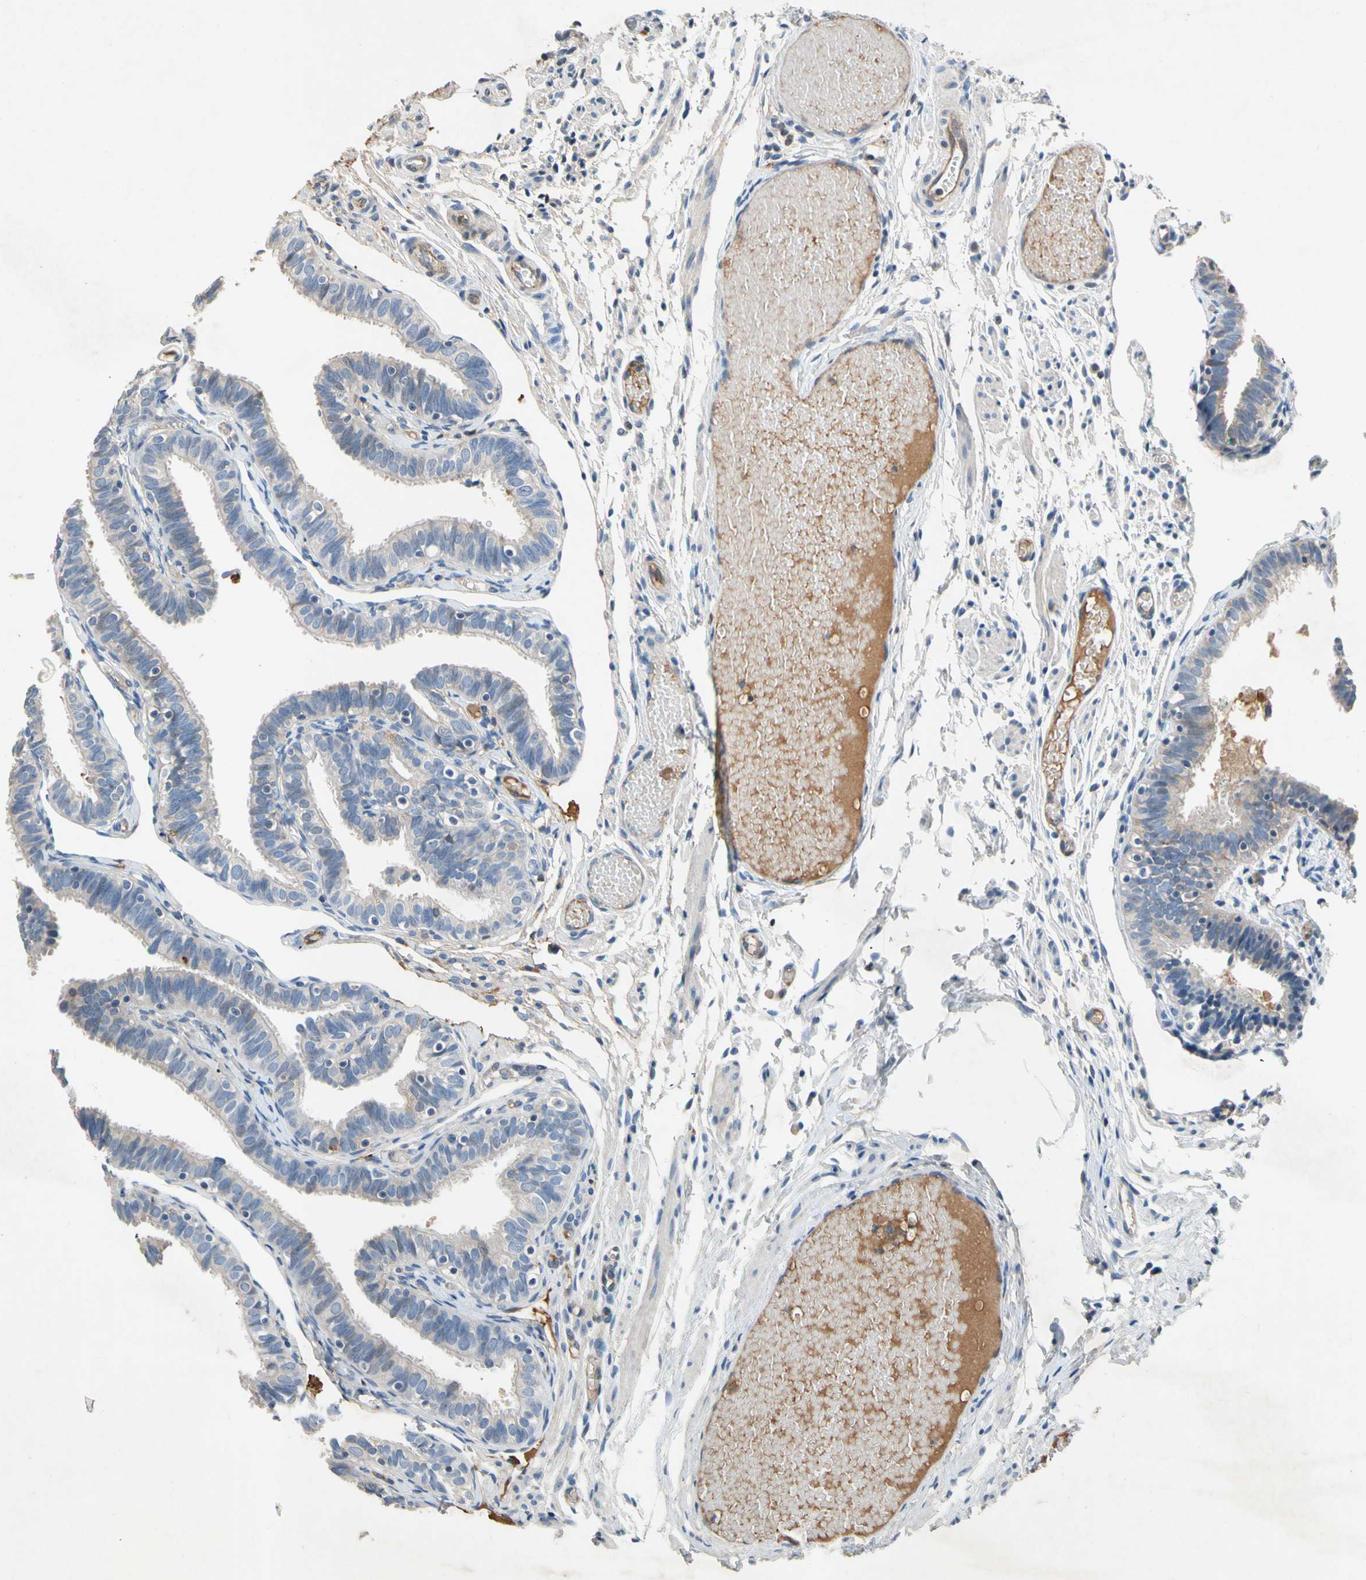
{"staining": {"intensity": "moderate", "quantity": "25%-75%", "location": "cytoplasmic/membranous"}, "tissue": "fallopian tube", "cell_type": "Glandular cells", "image_type": "normal", "snomed": [{"axis": "morphology", "description": "Normal tissue, NOS"}, {"axis": "topography", "description": "Fallopian tube"}], "caption": "Glandular cells exhibit medium levels of moderate cytoplasmic/membranous expression in about 25%-75% of cells in unremarkable human fallopian tube. The staining was performed using DAB (3,3'-diaminobenzidine), with brown indicating positive protein expression. Nuclei are stained blue with hematoxylin.", "gene": "NDFIP2", "patient": {"sex": "female", "age": 46}}